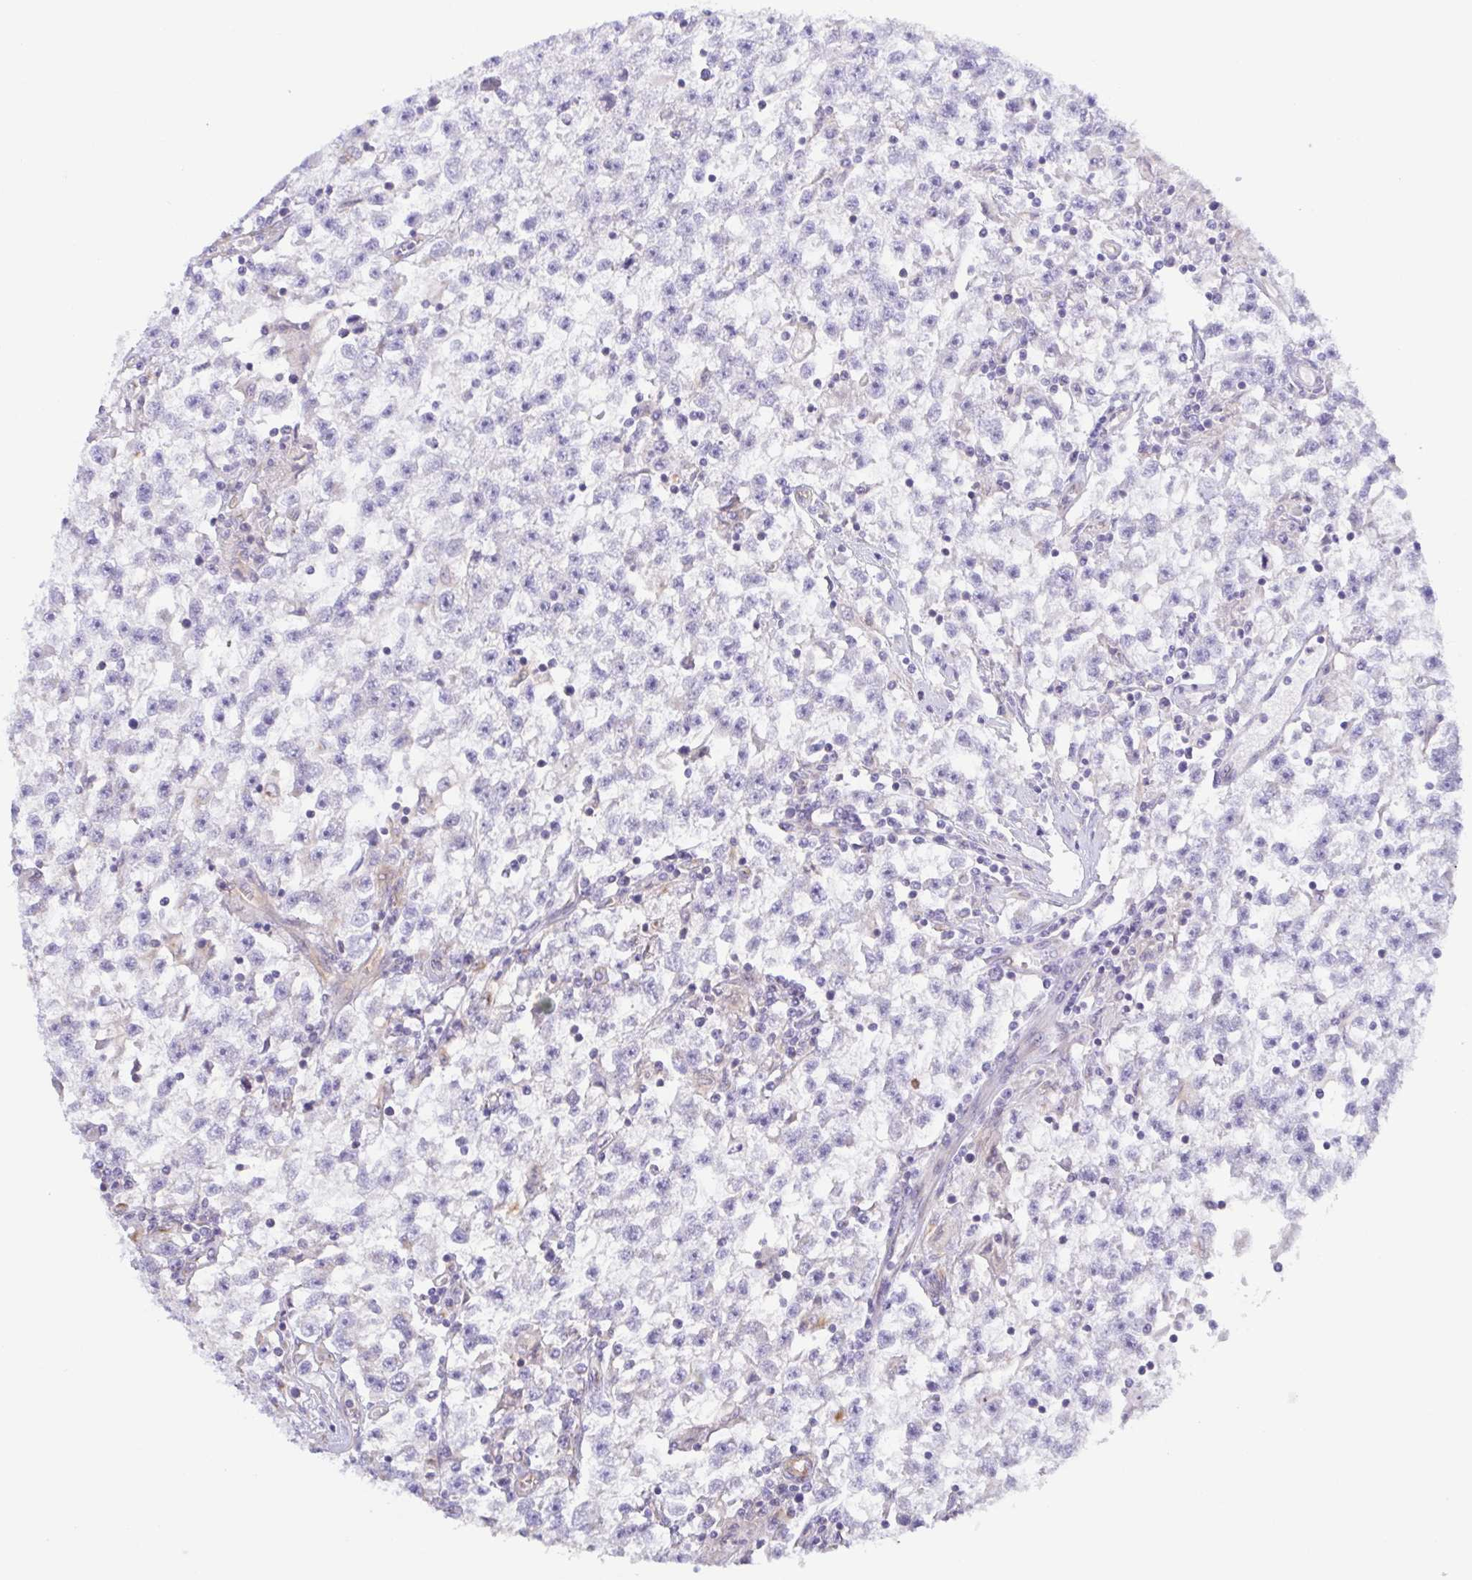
{"staining": {"intensity": "negative", "quantity": "none", "location": "none"}, "tissue": "testis cancer", "cell_type": "Tumor cells", "image_type": "cancer", "snomed": [{"axis": "morphology", "description": "Seminoma, NOS"}, {"axis": "topography", "description": "Testis"}], "caption": "This photomicrograph is of testis cancer stained with IHC to label a protein in brown with the nuclei are counter-stained blue. There is no positivity in tumor cells.", "gene": "KIF5B", "patient": {"sex": "male", "age": 31}}